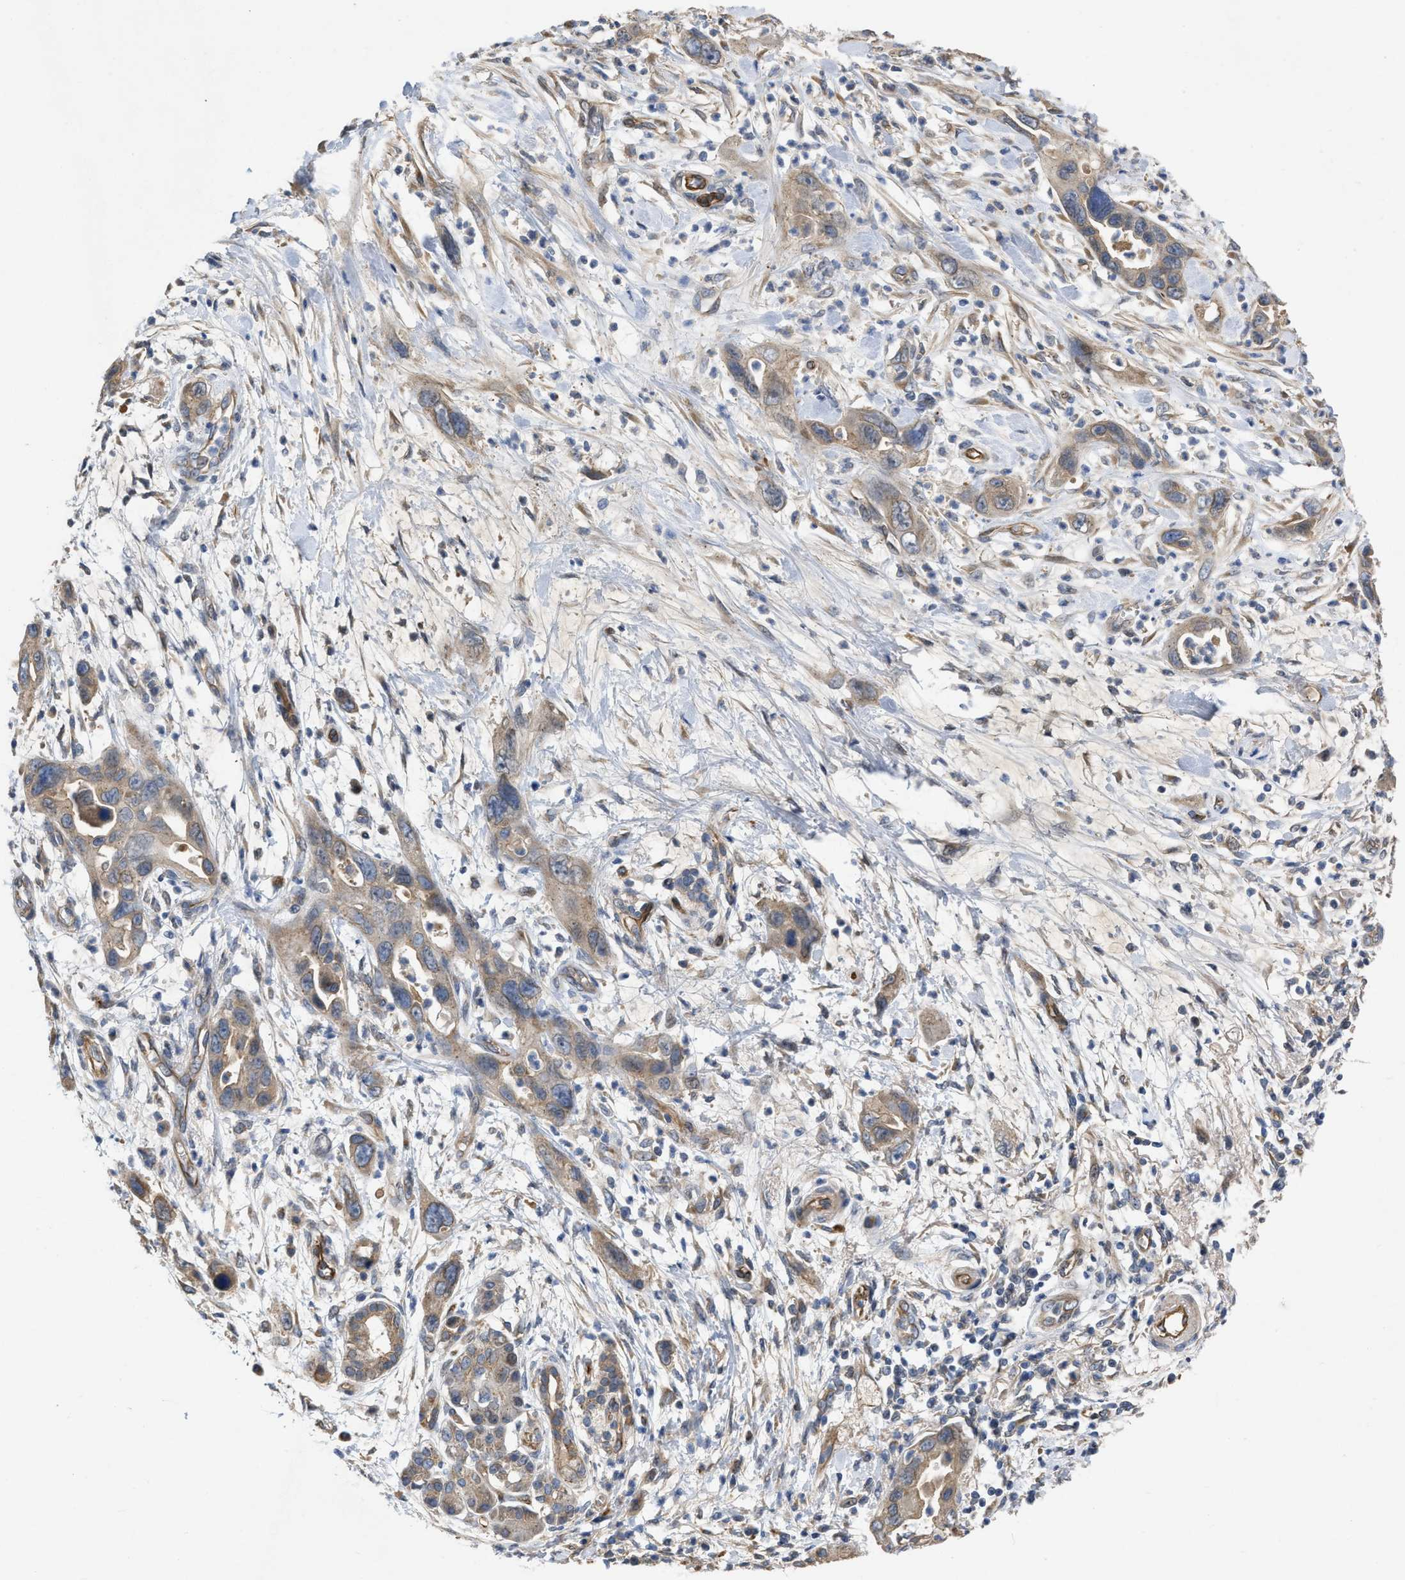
{"staining": {"intensity": "weak", "quantity": ">75%", "location": "cytoplasmic/membranous"}, "tissue": "pancreatic cancer", "cell_type": "Tumor cells", "image_type": "cancer", "snomed": [{"axis": "morphology", "description": "Adenocarcinoma, NOS"}, {"axis": "topography", "description": "Pancreas"}], "caption": "IHC histopathology image of adenocarcinoma (pancreatic) stained for a protein (brown), which displays low levels of weak cytoplasmic/membranous expression in about >75% of tumor cells.", "gene": "SLC4A11", "patient": {"sex": "female", "age": 70}}